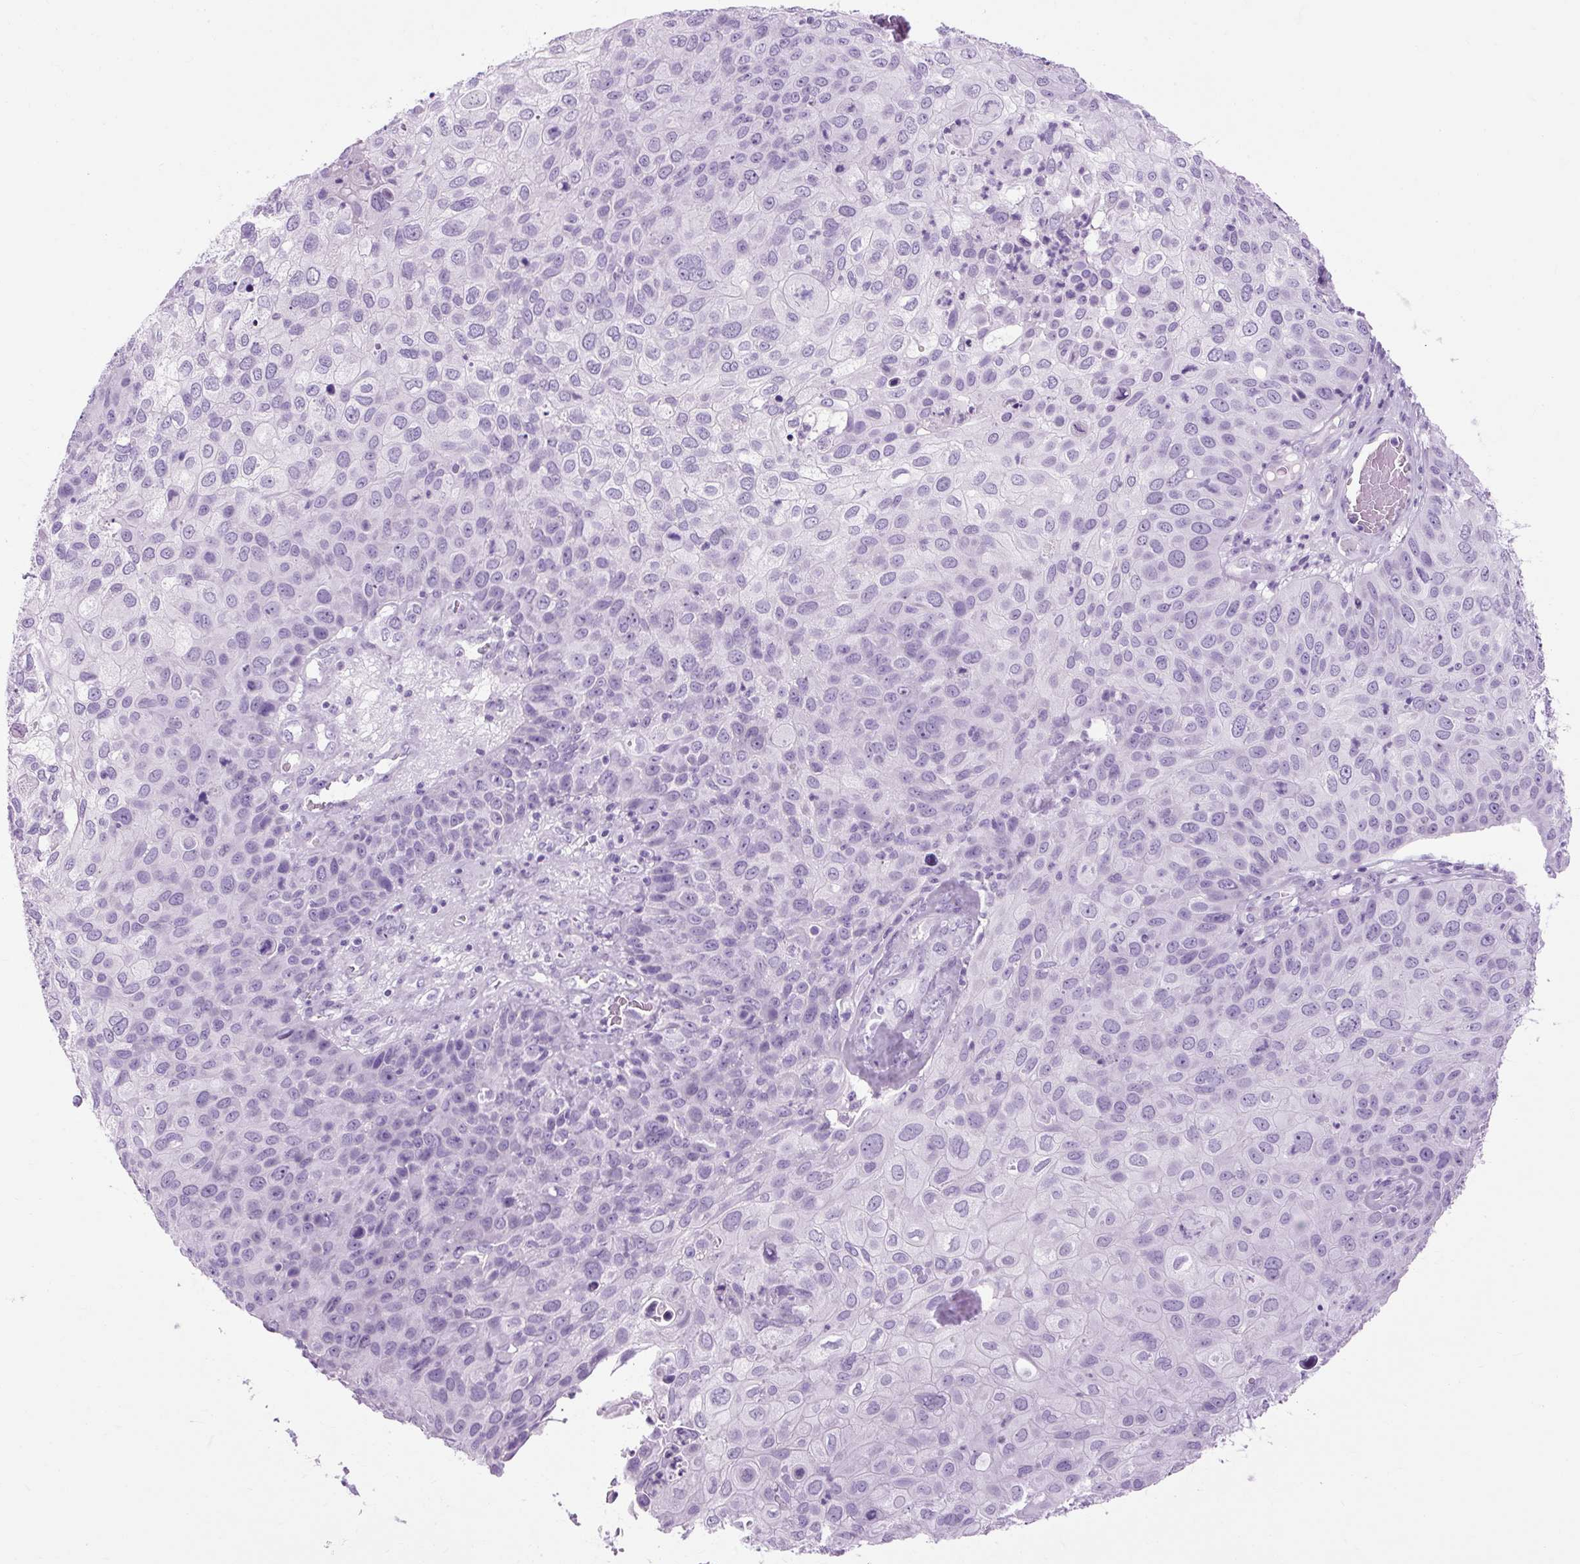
{"staining": {"intensity": "negative", "quantity": "none", "location": "none"}, "tissue": "skin cancer", "cell_type": "Tumor cells", "image_type": "cancer", "snomed": [{"axis": "morphology", "description": "Squamous cell carcinoma, NOS"}, {"axis": "topography", "description": "Skin"}], "caption": "There is no significant positivity in tumor cells of skin cancer.", "gene": "B3GNT4", "patient": {"sex": "male", "age": 87}}